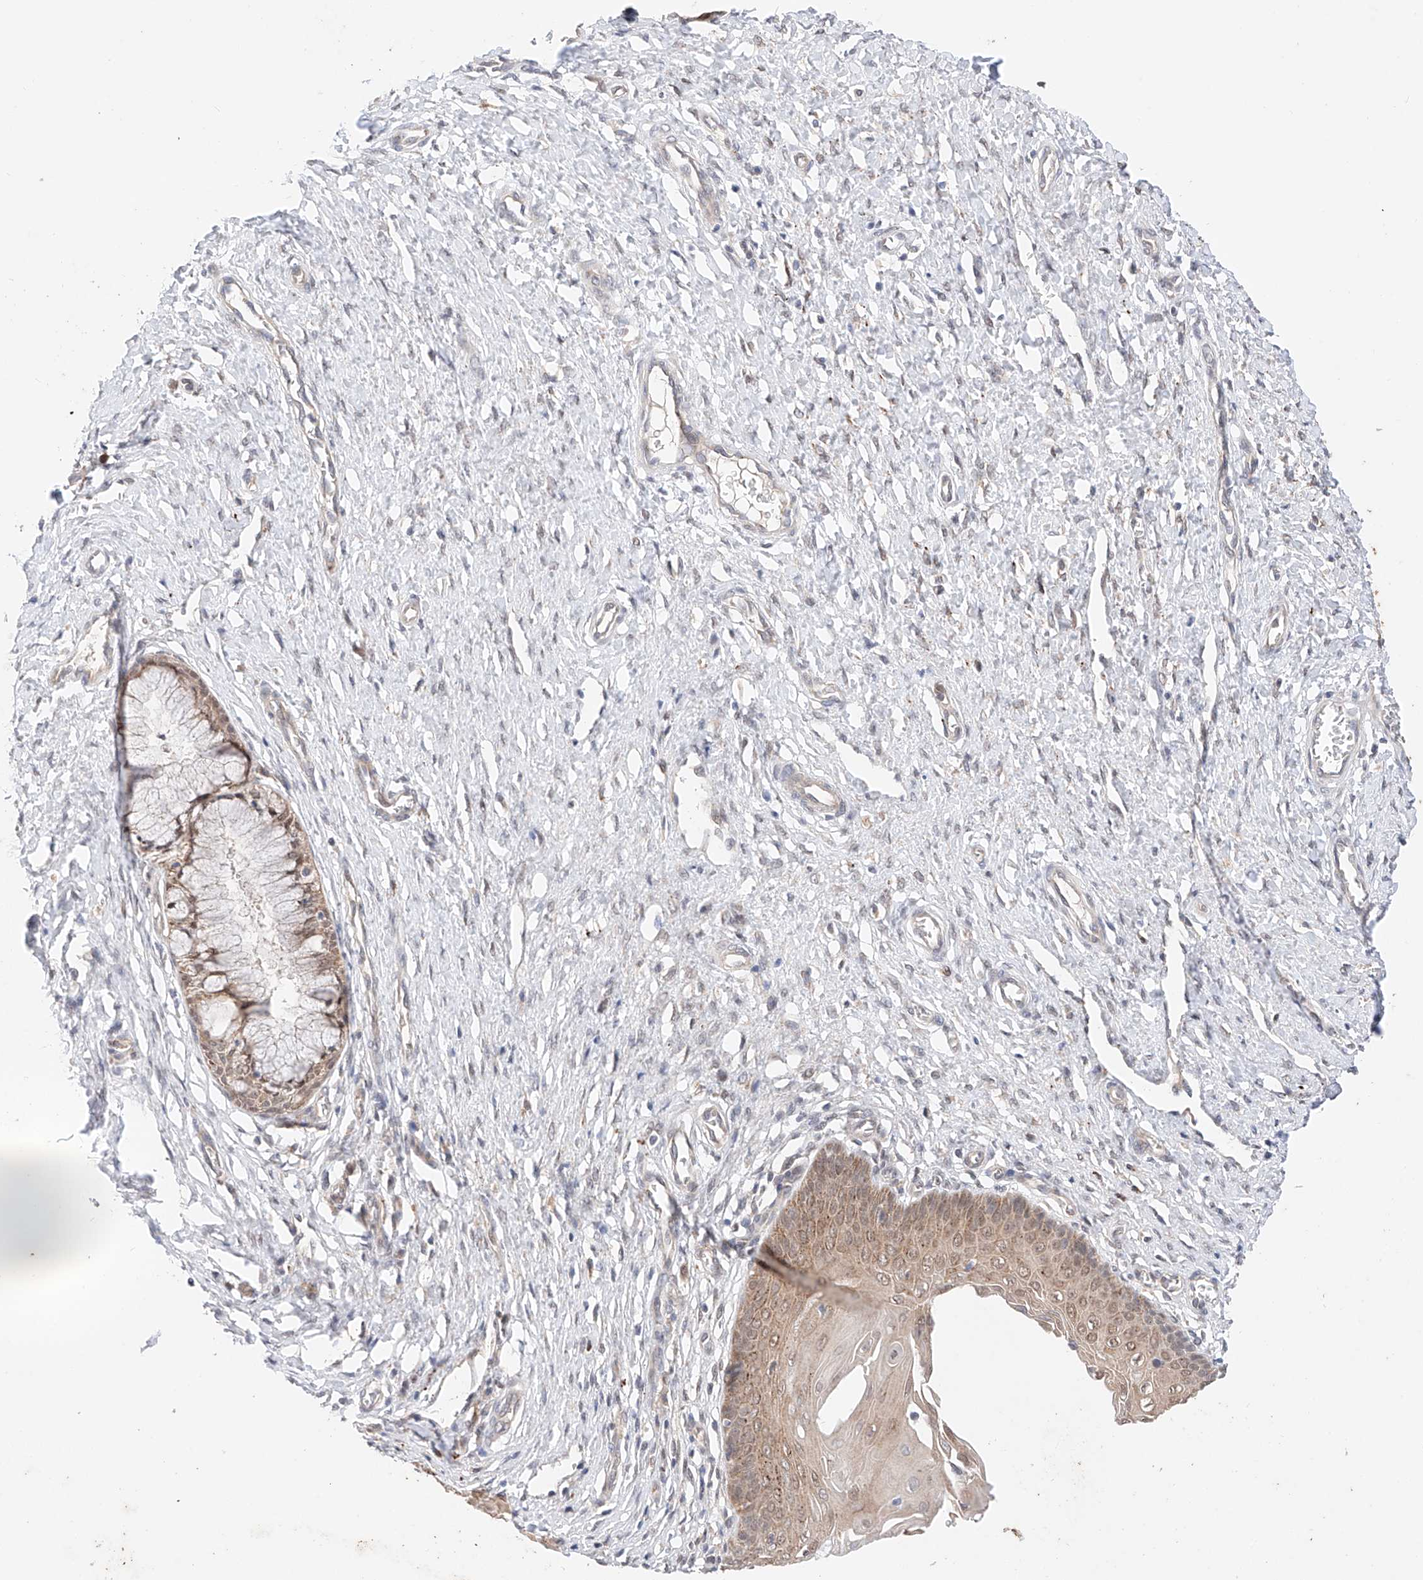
{"staining": {"intensity": "weak", "quantity": "25%-75%", "location": "cytoplasmic/membranous"}, "tissue": "cervix", "cell_type": "Glandular cells", "image_type": "normal", "snomed": [{"axis": "morphology", "description": "Normal tissue, NOS"}, {"axis": "topography", "description": "Cervix"}], "caption": "IHC image of normal cervix: human cervix stained using immunohistochemistry (IHC) shows low levels of weak protein expression localized specifically in the cytoplasmic/membranous of glandular cells, appearing as a cytoplasmic/membranous brown color.", "gene": "GCNT1", "patient": {"sex": "female", "age": 55}}